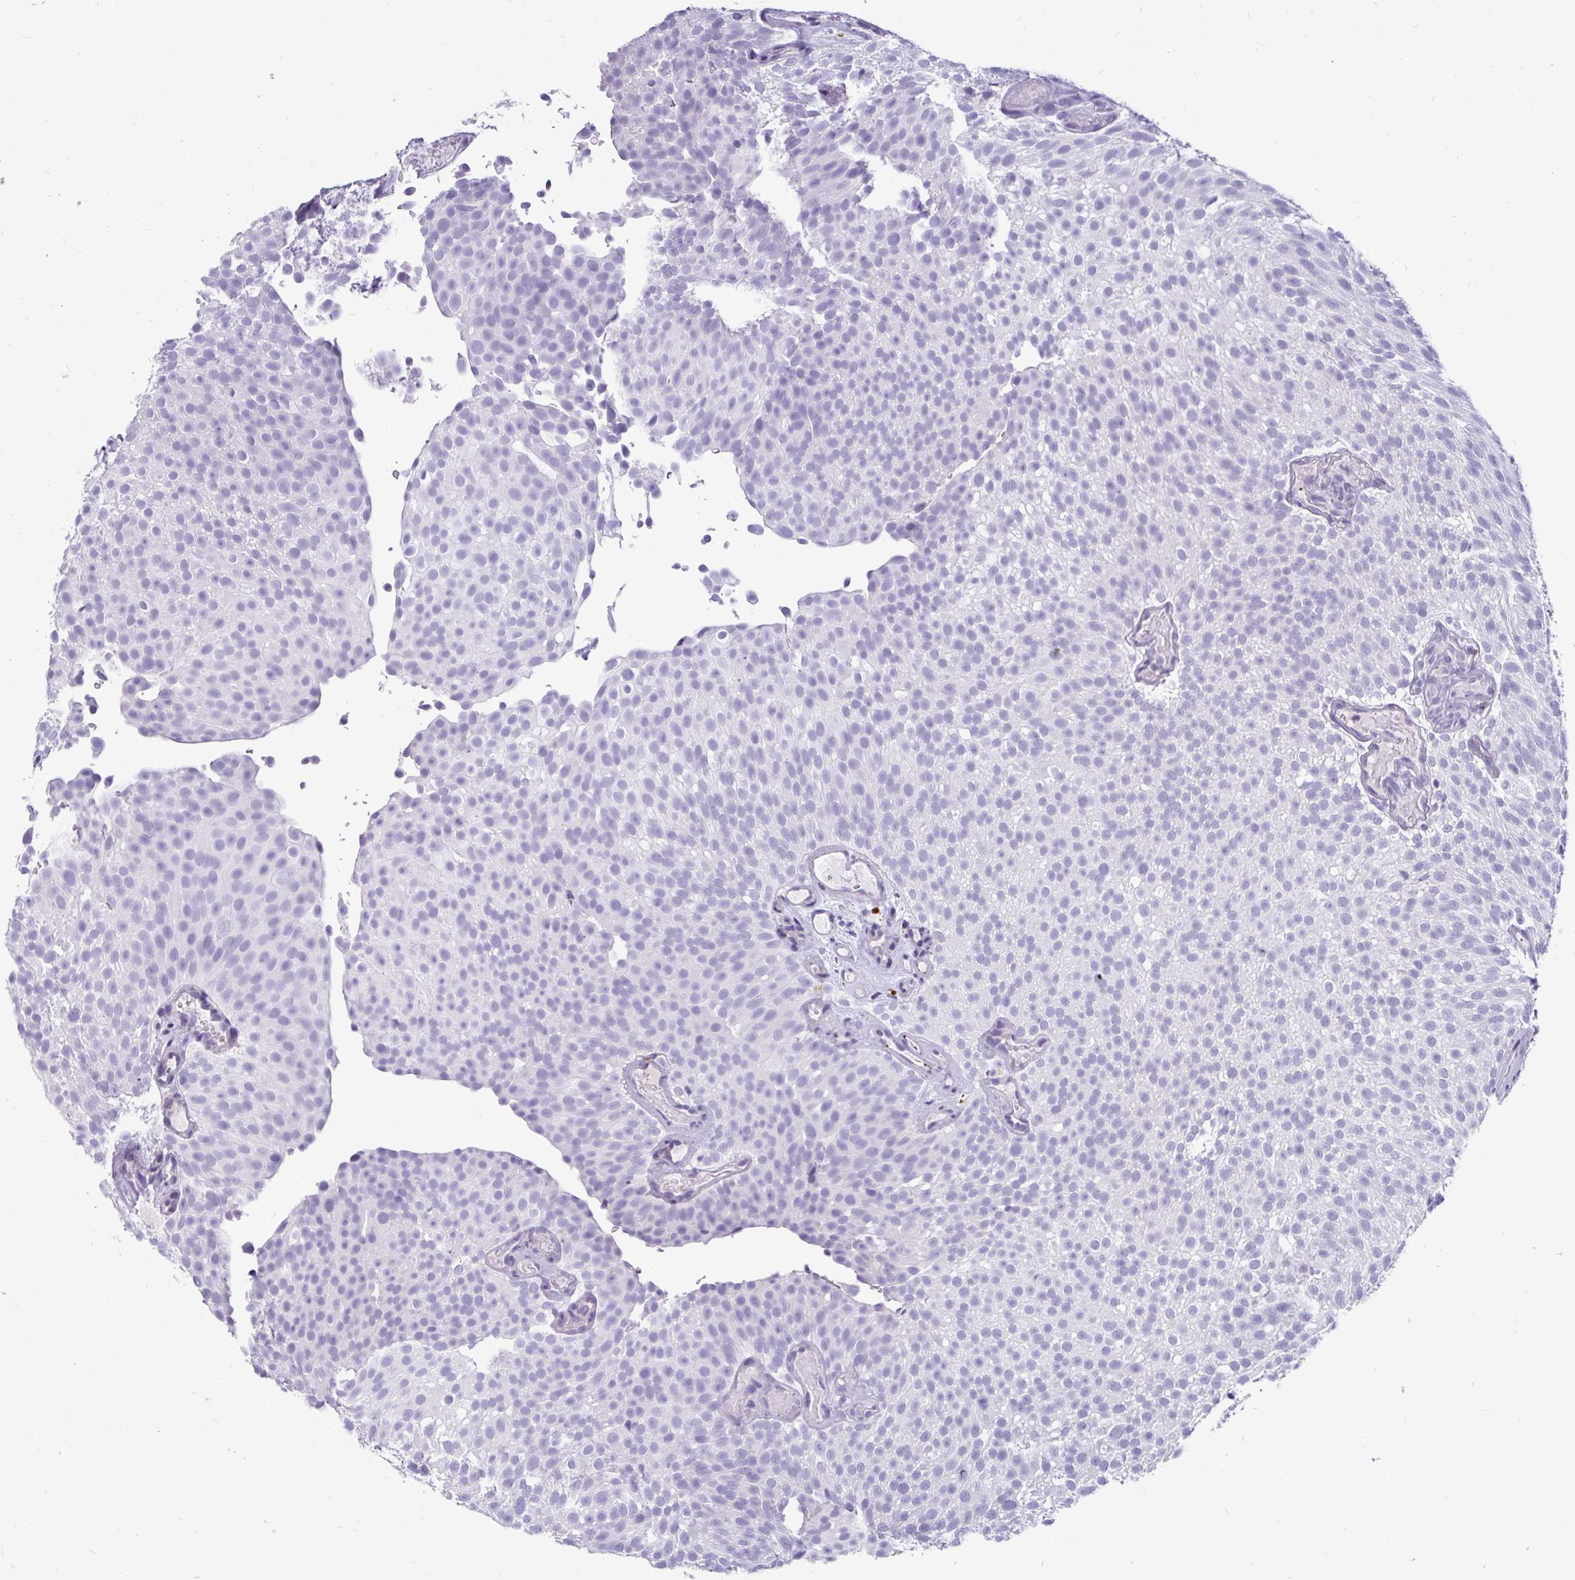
{"staining": {"intensity": "negative", "quantity": "none", "location": "none"}, "tissue": "urothelial cancer", "cell_type": "Tumor cells", "image_type": "cancer", "snomed": [{"axis": "morphology", "description": "Urothelial carcinoma, Low grade"}, {"axis": "topography", "description": "Urinary bladder"}], "caption": "Histopathology image shows no protein expression in tumor cells of urothelial carcinoma (low-grade) tissue. Brightfield microscopy of IHC stained with DAB (3,3'-diaminobenzidine) (brown) and hematoxylin (blue), captured at high magnification.", "gene": "CTSZ", "patient": {"sex": "male", "age": 78}}